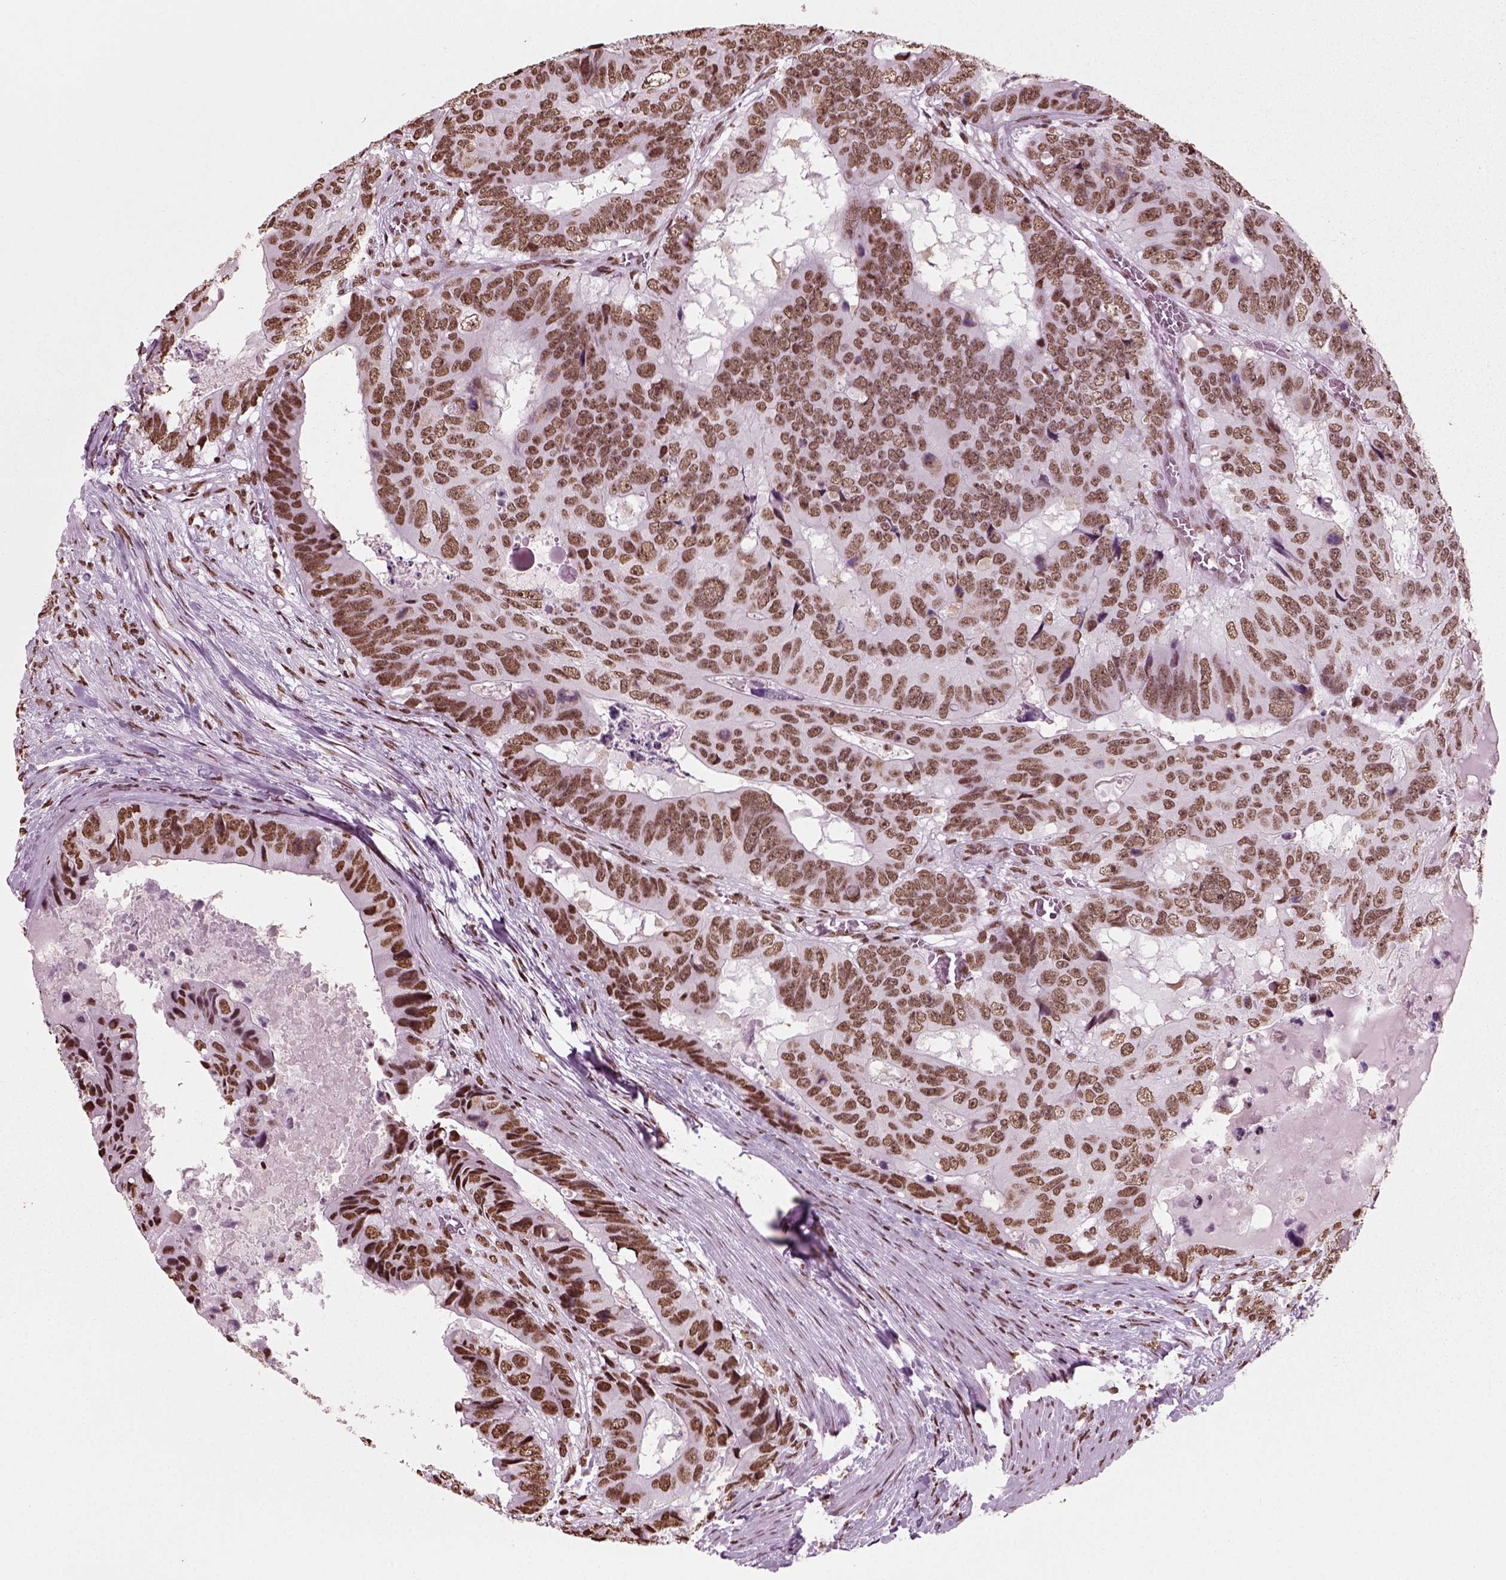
{"staining": {"intensity": "moderate", "quantity": ">75%", "location": "nuclear"}, "tissue": "colorectal cancer", "cell_type": "Tumor cells", "image_type": "cancer", "snomed": [{"axis": "morphology", "description": "Adenocarcinoma, NOS"}, {"axis": "topography", "description": "Colon"}], "caption": "Immunohistochemical staining of colorectal adenocarcinoma demonstrates medium levels of moderate nuclear positivity in about >75% of tumor cells.", "gene": "POLR1H", "patient": {"sex": "male", "age": 79}}